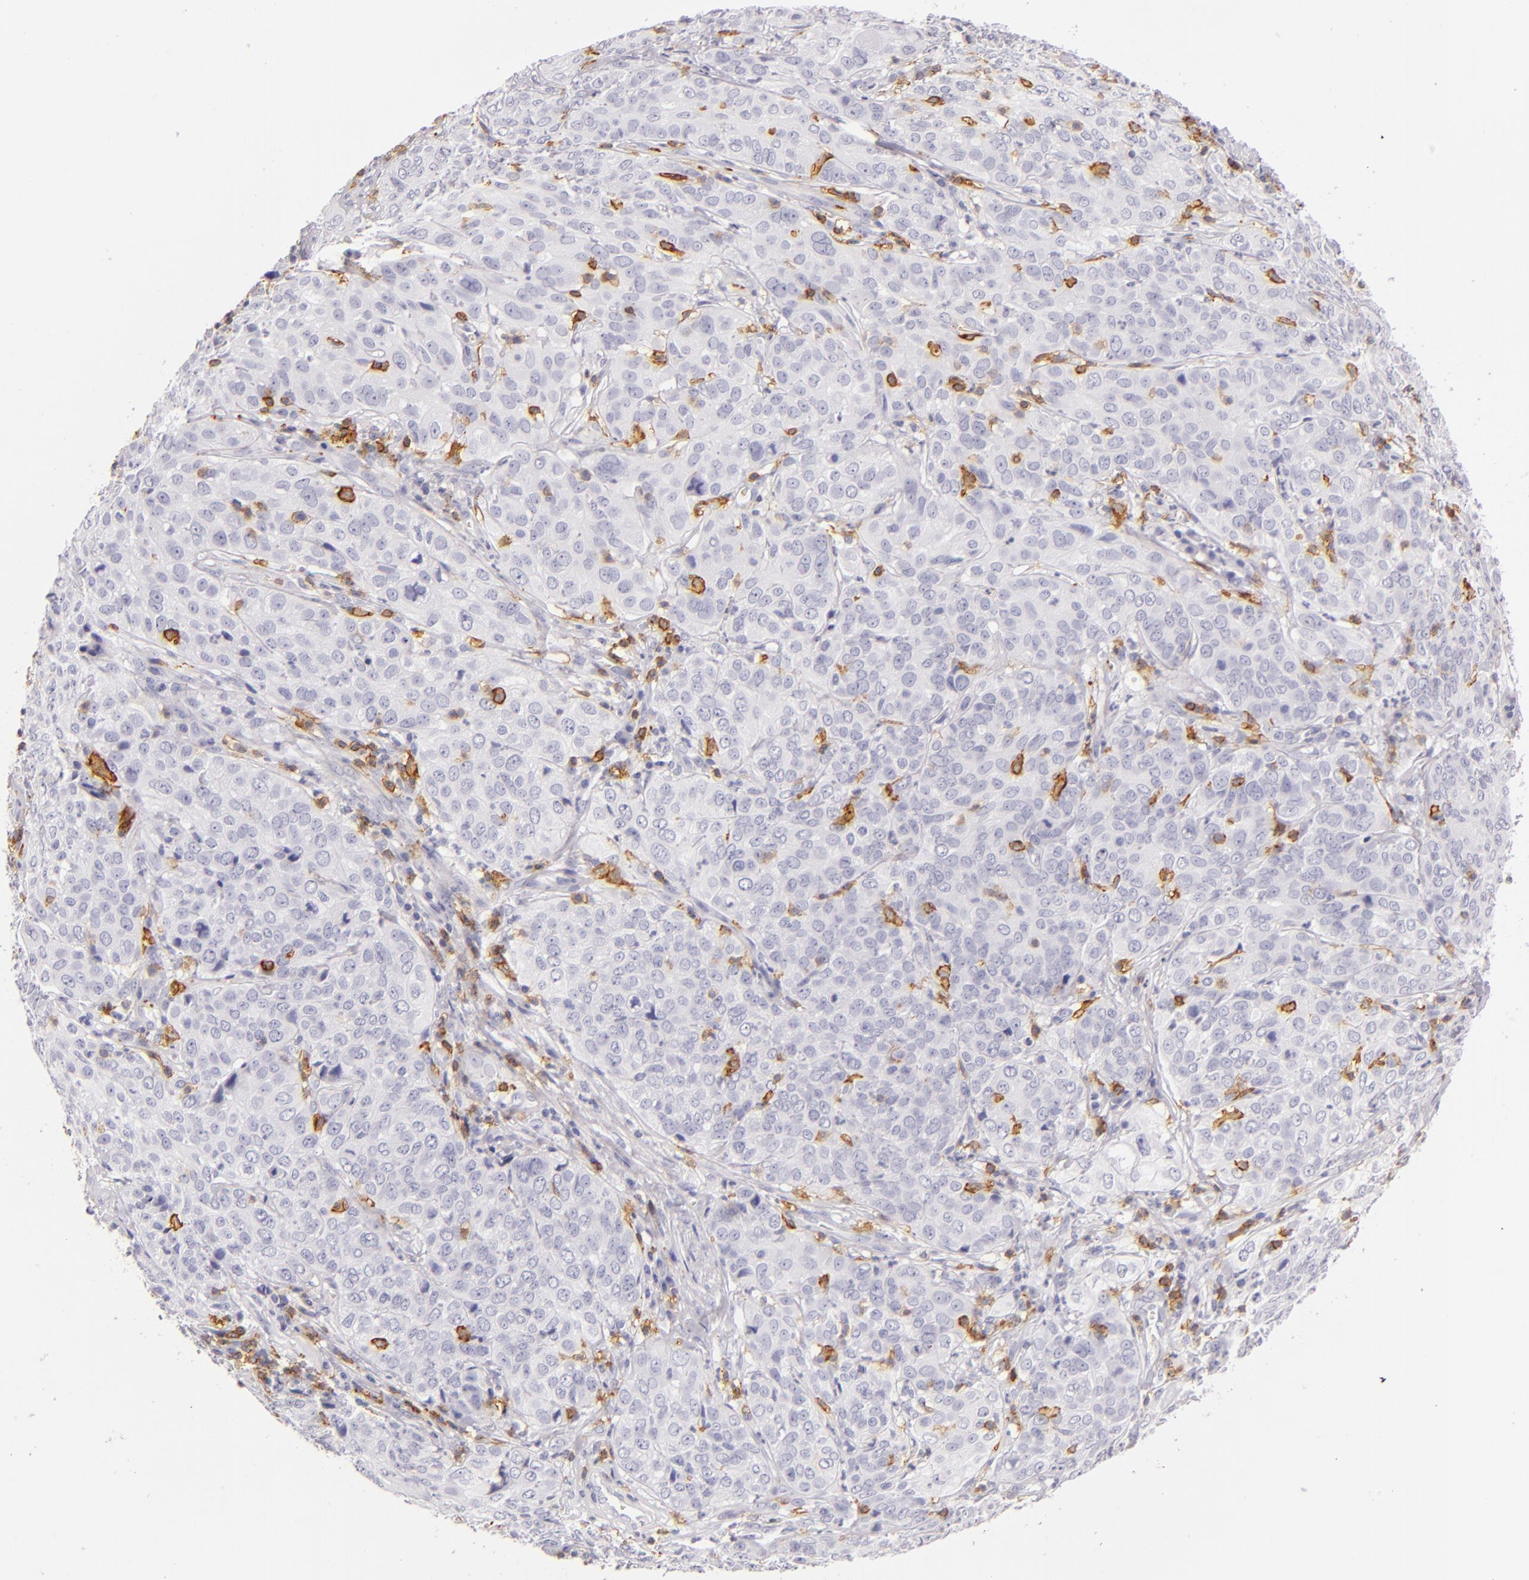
{"staining": {"intensity": "negative", "quantity": "none", "location": "none"}, "tissue": "cervical cancer", "cell_type": "Tumor cells", "image_type": "cancer", "snomed": [{"axis": "morphology", "description": "Squamous cell carcinoma, NOS"}, {"axis": "topography", "description": "Cervix"}], "caption": "There is no significant expression in tumor cells of cervical squamous cell carcinoma. Nuclei are stained in blue.", "gene": "LAT", "patient": {"sex": "female", "age": 38}}